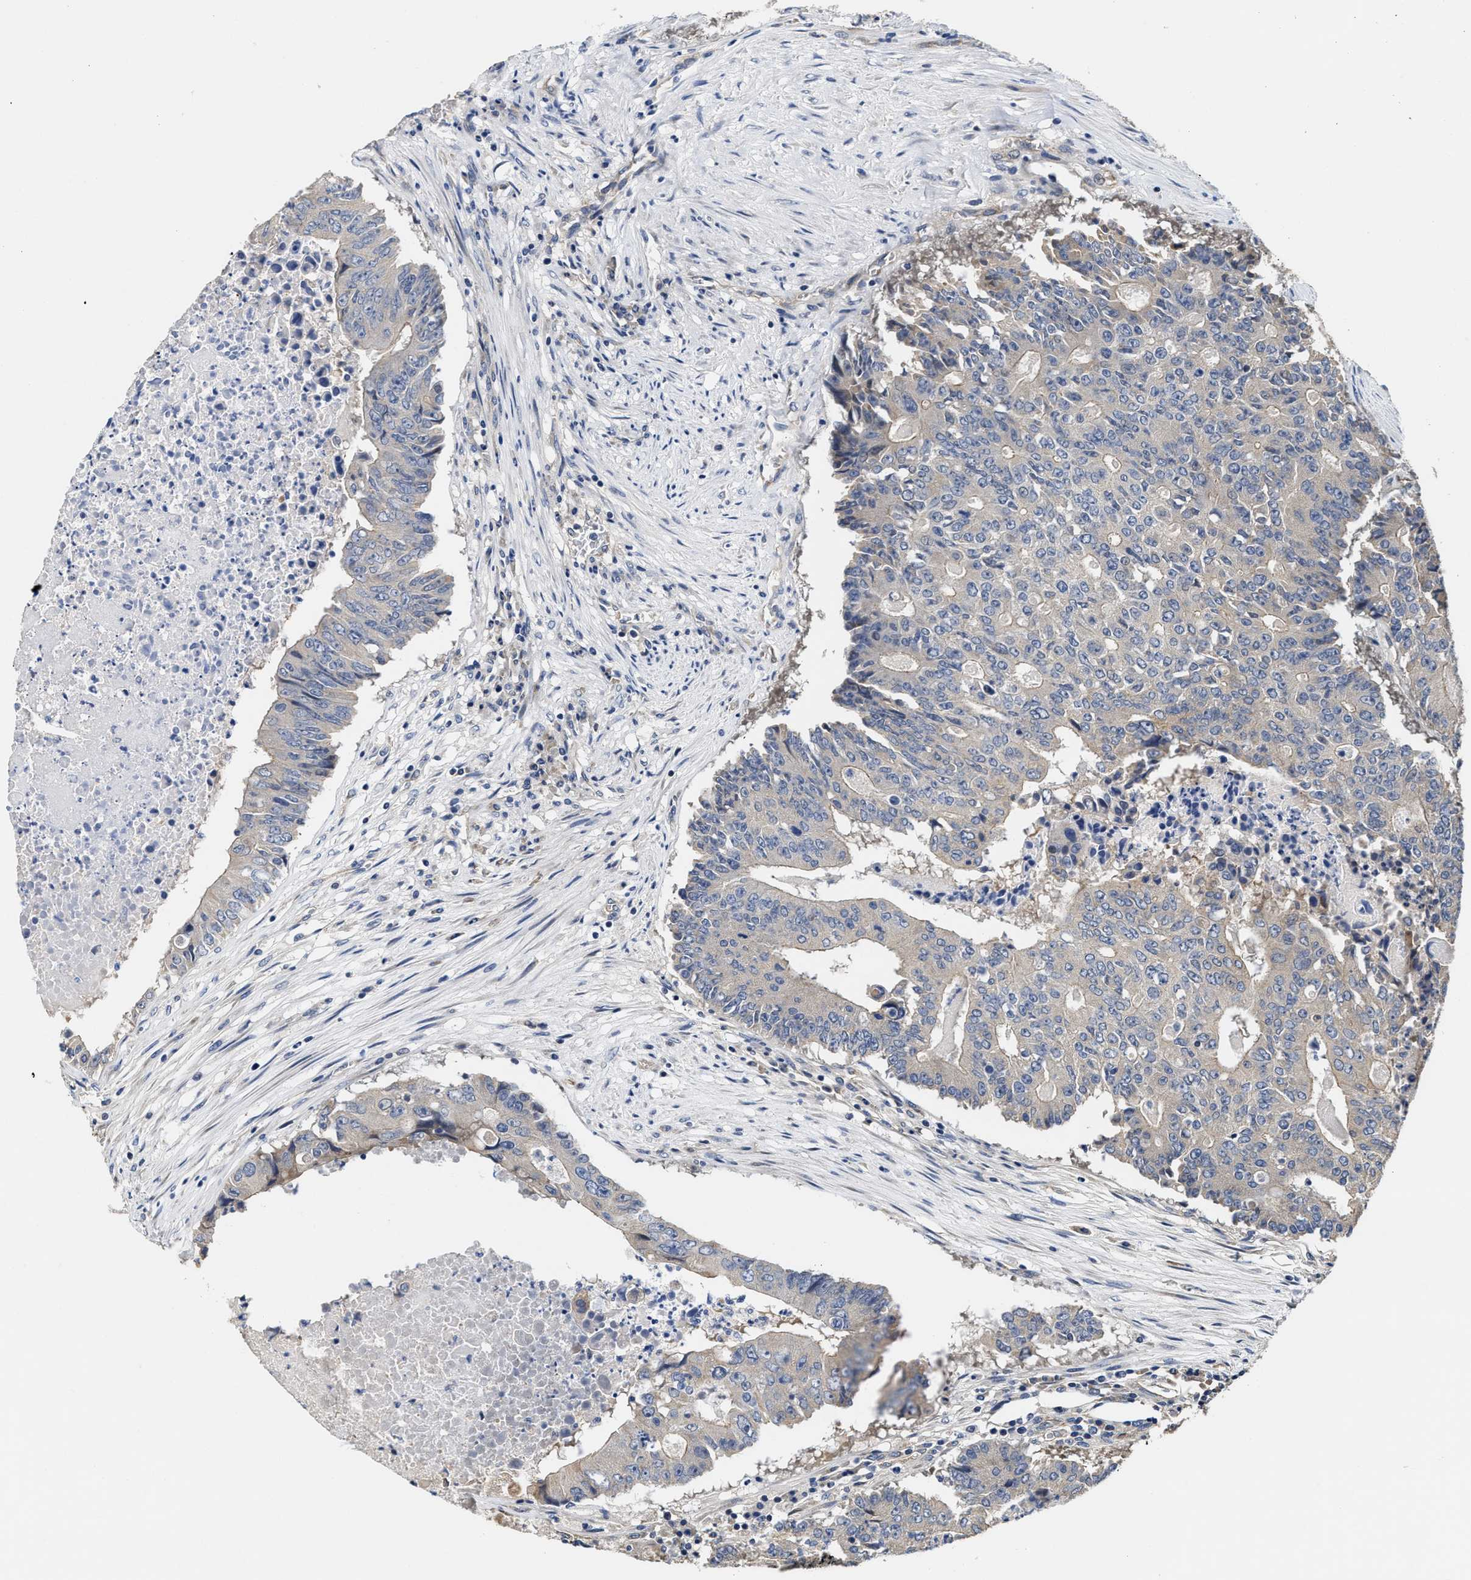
{"staining": {"intensity": "negative", "quantity": "none", "location": "none"}, "tissue": "colorectal cancer", "cell_type": "Tumor cells", "image_type": "cancer", "snomed": [{"axis": "morphology", "description": "Adenocarcinoma, NOS"}, {"axis": "topography", "description": "Colon"}], "caption": "An IHC micrograph of colorectal cancer (adenocarcinoma) is shown. There is no staining in tumor cells of colorectal cancer (adenocarcinoma).", "gene": "TRAF6", "patient": {"sex": "male", "age": 87}}